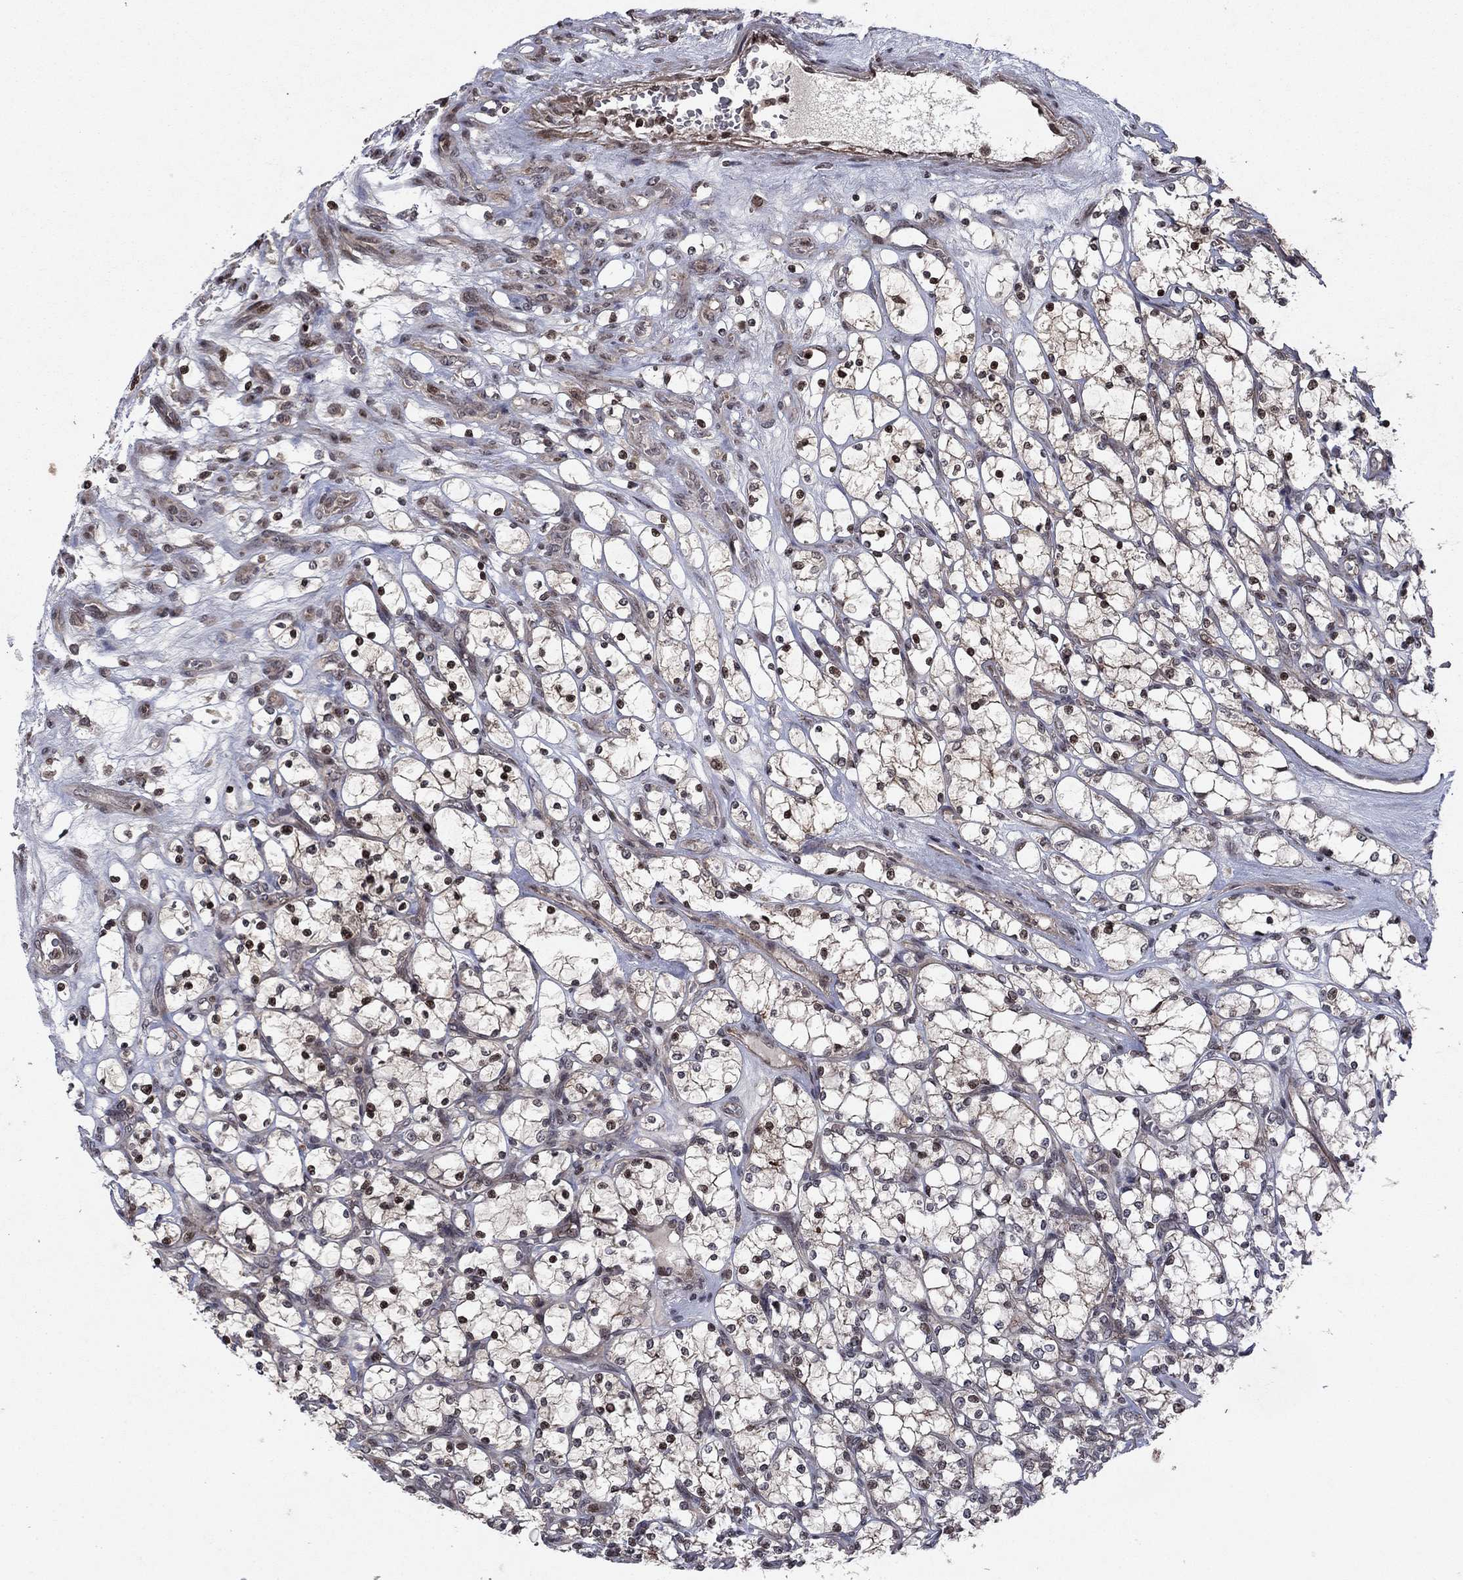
{"staining": {"intensity": "moderate", "quantity": "25%-75%", "location": "cytoplasmic/membranous,nuclear"}, "tissue": "renal cancer", "cell_type": "Tumor cells", "image_type": "cancer", "snomed": [{"axis": "morphology", "description": "Adenocarcinoma, NOS"}, {"axis": "topography", "description": "Kidney"}], "caption": "Human renal adenocarcinoma stained for a protein (brown) exhibits moderate cytoplasmic/membranous and nuclear positive staining in about 25%-75% of tumor cells.", "gene": "SORBS1", "patient": {"sex": "female", "age": 69}}